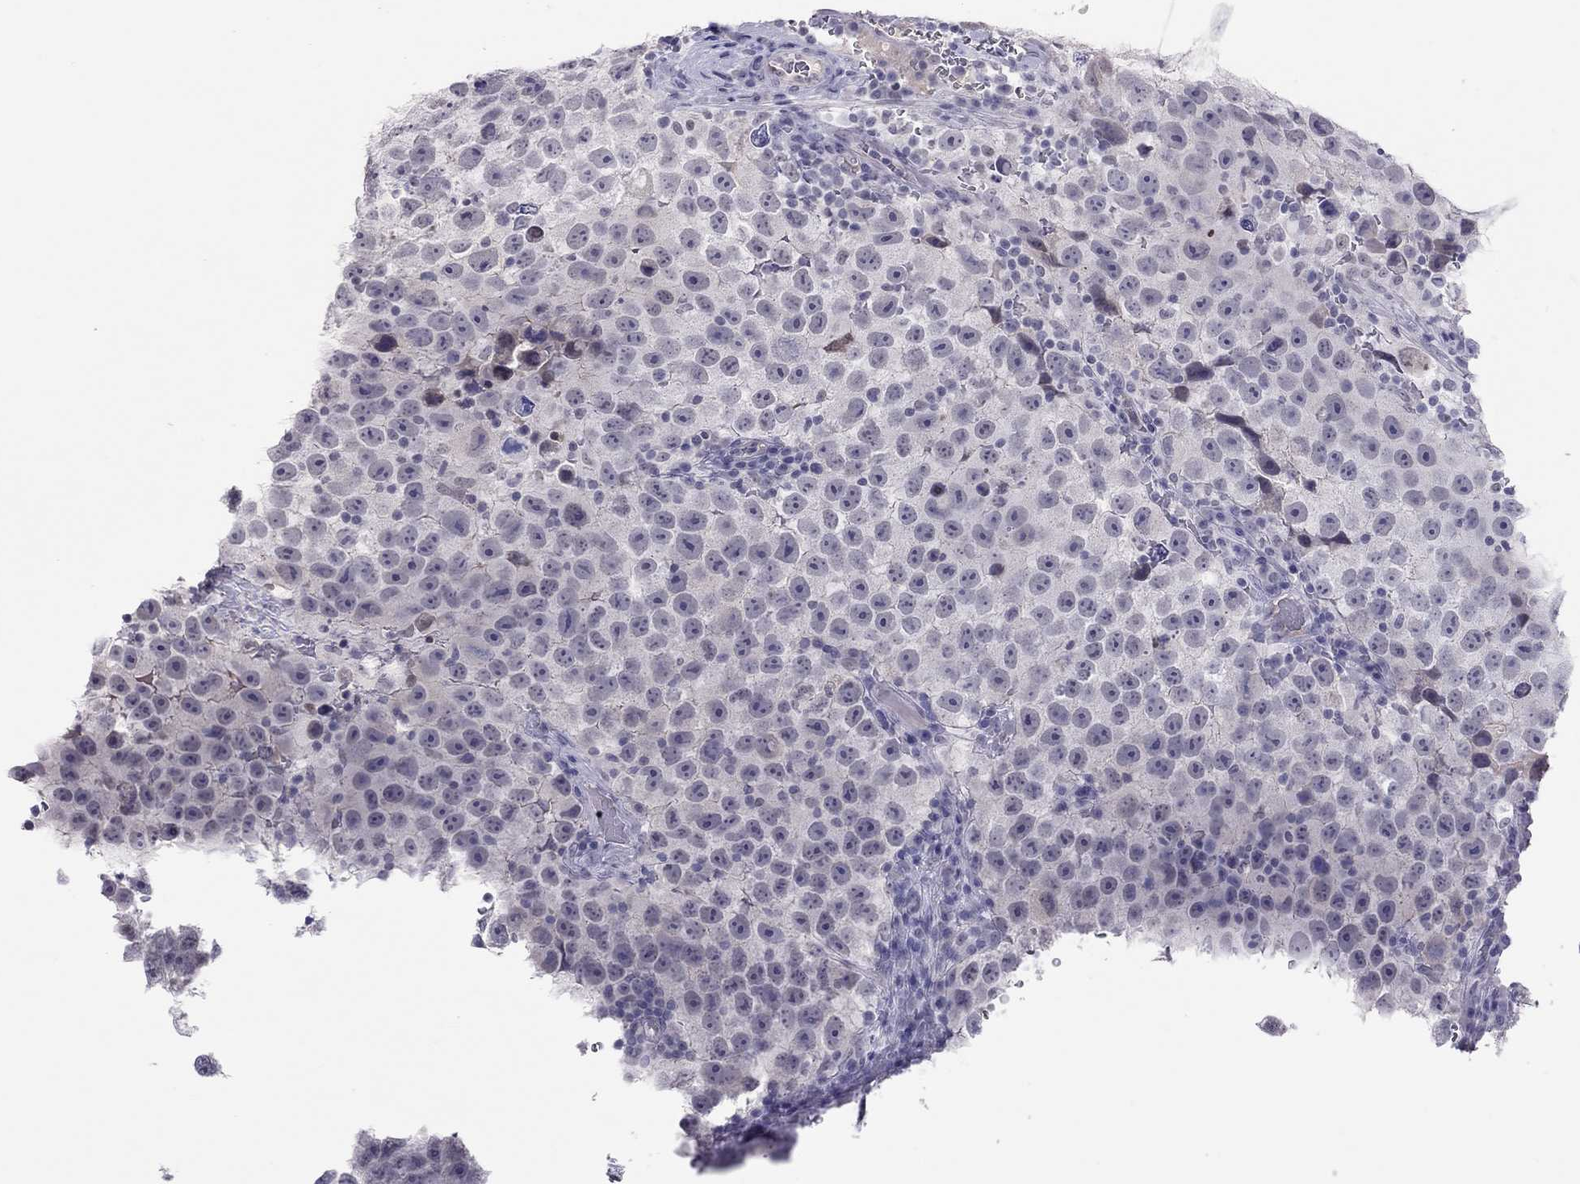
{"staining": {"intensity": "negative", "quantity": "none", "location": "none"}, "tissue": "testis cancer", "cell_type": "Tumor cells", "image_type": "cancer", "snomed": [{"axis": "morphology", "description": "Normal tissue, NOS"}, {"axis": "morphology", "description": "Seminoma, NOS"}, {"axis": "topography", "description": "Testis"}], "caption": "The image shows no significant positivity in tumor cells of testis cancer.", "gene": "JHY", "patient": {"sex": "male", "age": 31}}